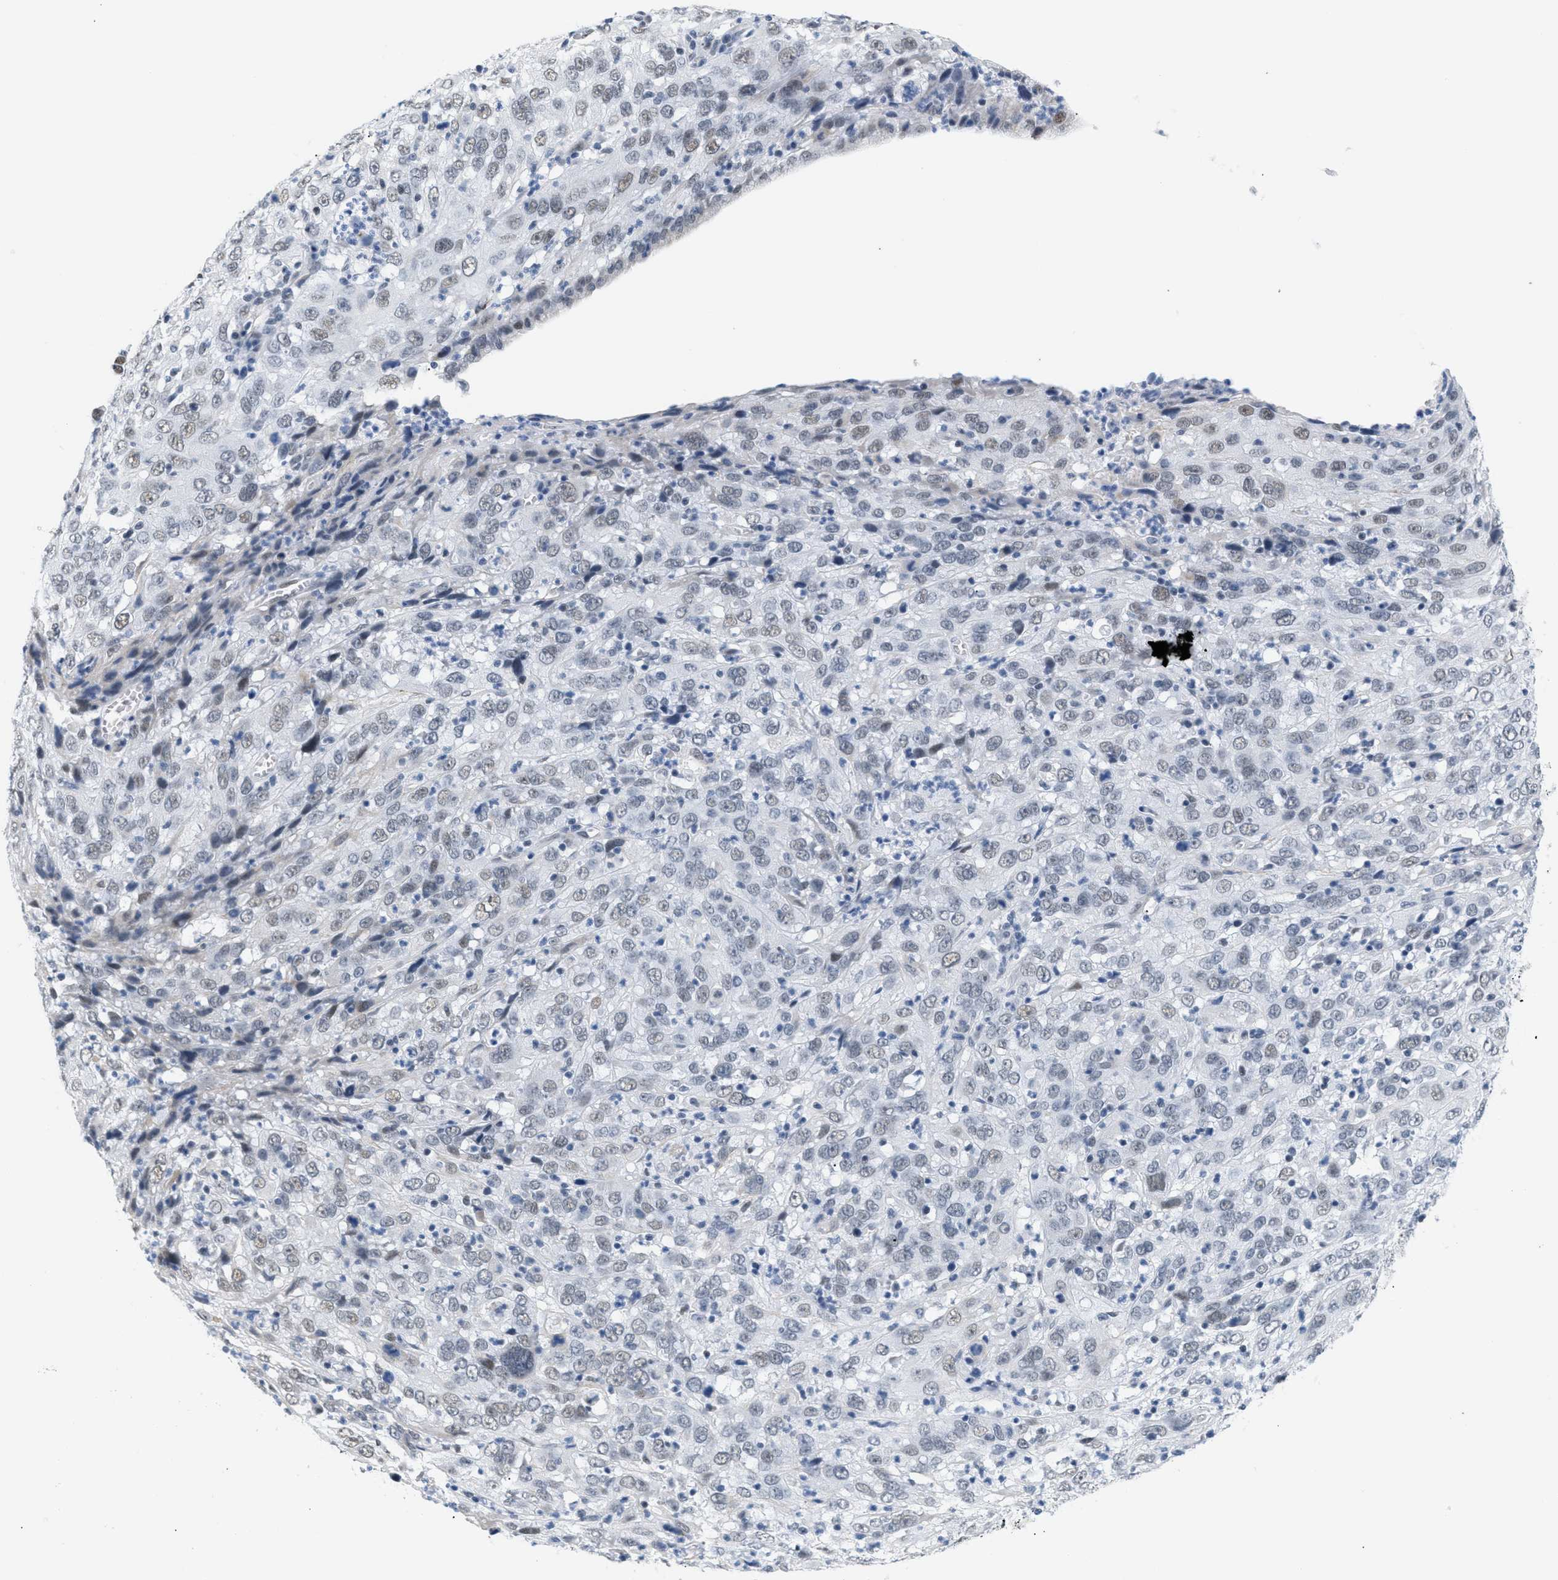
{"staining": {"intensity": "weak", "quantity": "<25%", "location": "nuclear"}, "tissue": "cervical cancer", "cell_type": "Tumor cells", "image_type": "cancer", "snomed": [{"axis": "morphology", "description": "Squamous cell carcinoma, NOS"}, {"axis": "topography", "description": "Cervix"}], "caption": "The histopathology image reveals no significant positivity in tumor cells of cervical cancer. The staining is performed using DAB brown chromogen with nuclei counter-stained in using hematoxylin.", "gene": "ELN", "patient": {"sex": "female", "age": 32}}